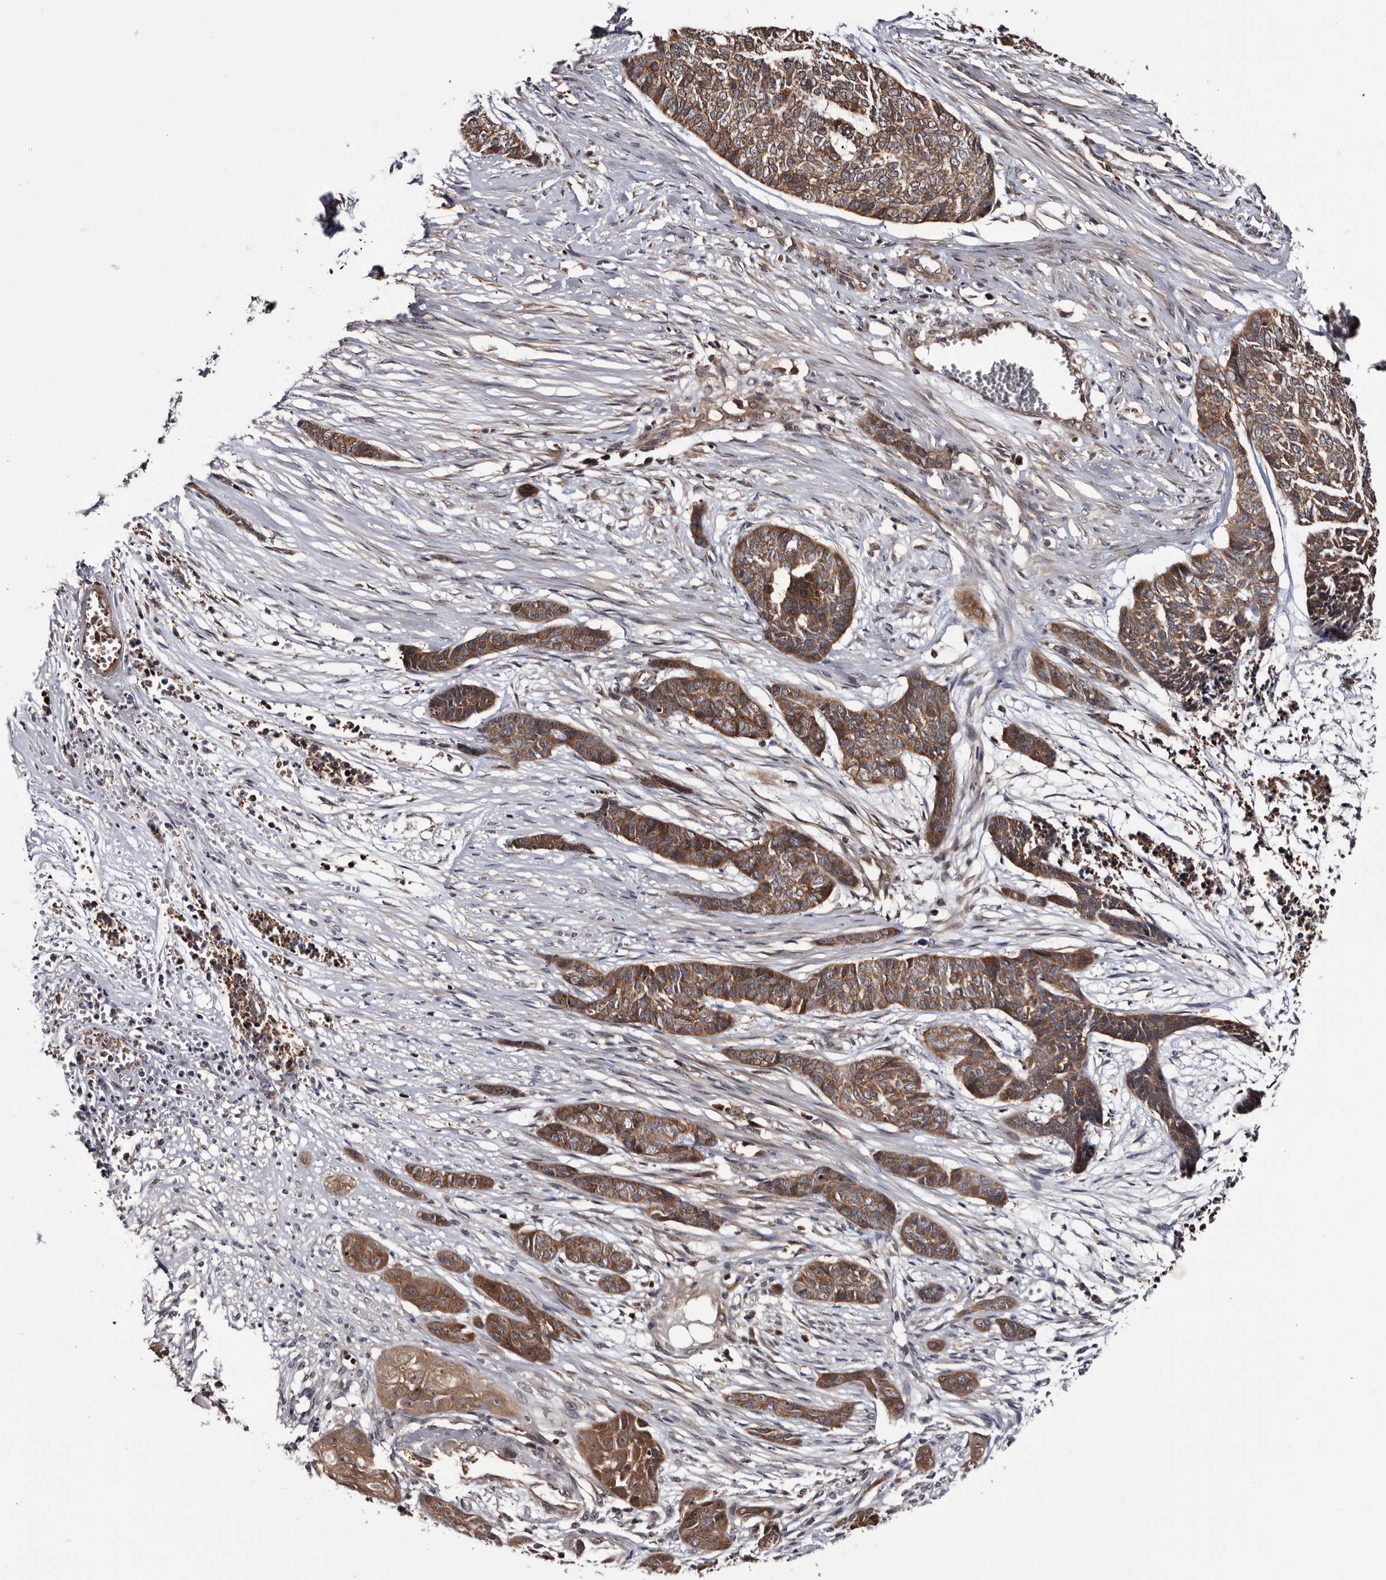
{"staining": {"intensity": "strong", "quantity": ">75%", "location": "cytoplasmic/membranous"}, "tissue": "skin cancer", "cell_type": "Tumor cells", "image_type": "cancer", "snomed": [{"axis": "morphology", "description": "Basal cell carcinoma"}, {"axis": "topography", "description": "Skin"}], "caption": "Immunohistochemistry (IHC) photomicrograph of human skin cancer stained for a protein (brown), which exhibits high levels of strong cytoplasmic/membranous staining in about >75% of tumor cells.", "gene": "TTI2", "patient": {"sex": "female", "age": 64}}